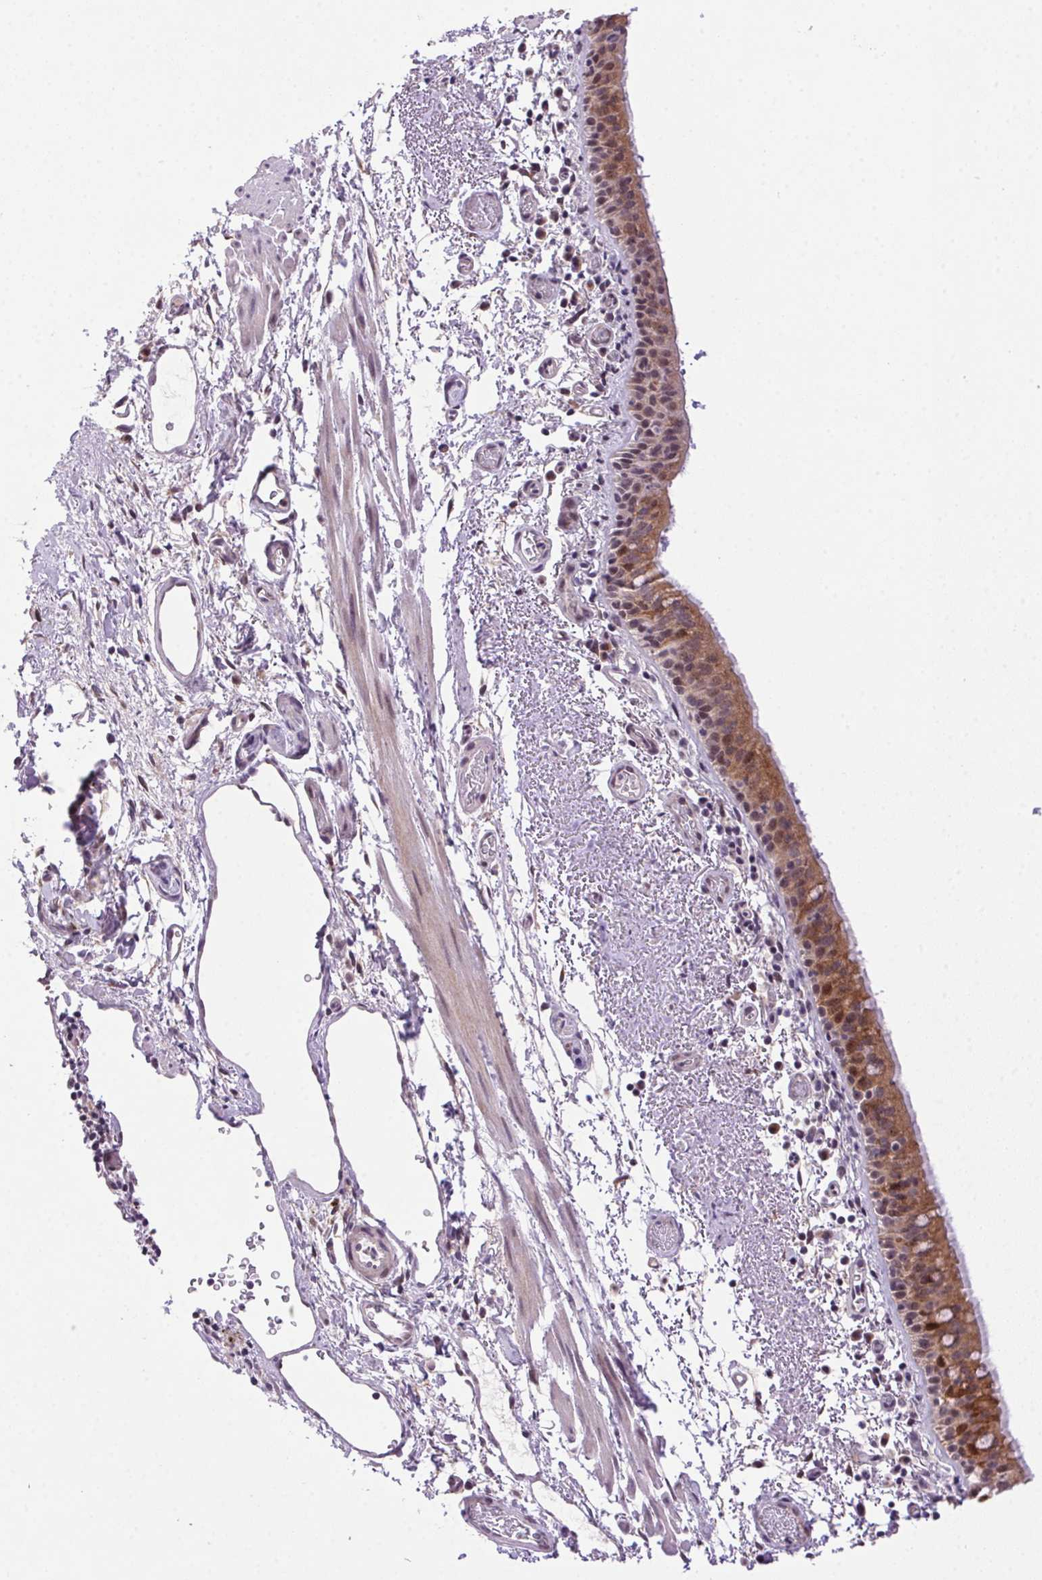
{"staining": {"intensity": "moderate", "quantity": ">75%", "location": "cytoplasmic/membranous"}, "tissue": "bronchus", "cell_type": "Respiratory epithelial cells", "image_type": "normal", "snomed": [{"axis": "morphology", "description": "Normal tissue, NOS"}, {"axis": "morphology", "description": "Adenocarcinoma, NOS"}, {"axis": "topography", "description": "Bronchus"}], "caption": "This histopathology image shows immunohistochemistry staining of unremarkable bronchus, with medium moderate cytoplasmic/membranous positivity in approximately >75% of respiratory epithelial cells.", "gene": "LRRTM1", "patient": {"sex": "male", "age": 68}}